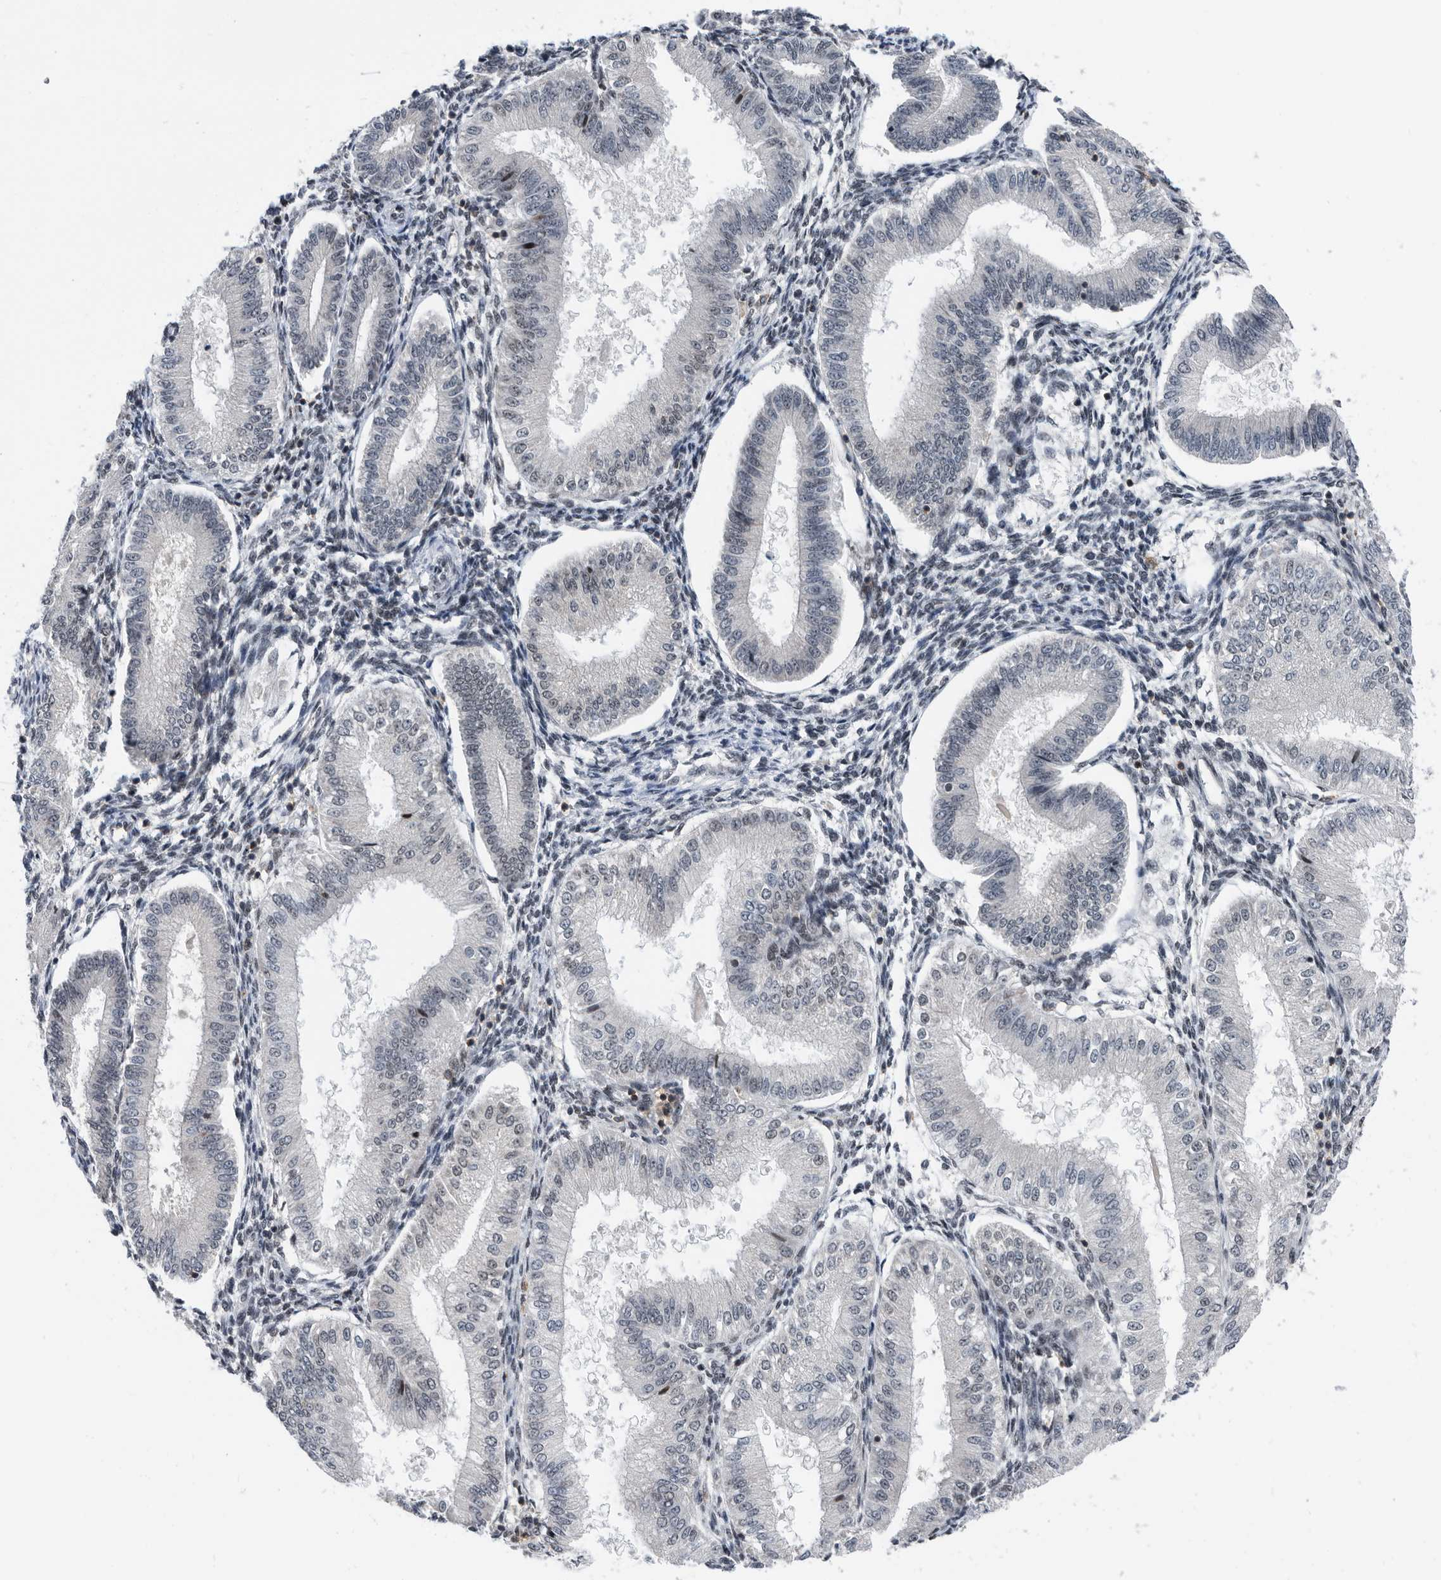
{"staining": {"intensity": "moderate", "quantity": ">75%", "location": "nuclear"}, "tissue": "endometrium", "cell_type": "Cells in endometrial stroma", "image_type": "normal", "snomed": [{"axis": "morphology", "description": "Normal tissue, NOS"}, {"axis": "topography", "description": "Endometrium"}], "caption": "Protein staining by immunohistochemistry displays moderate nuclear staining in approximately >75% of cells in endometrial stroma in benign endometrium.", "gene": "ZNF260", "patient": {"sex": "female", "age": 39}}